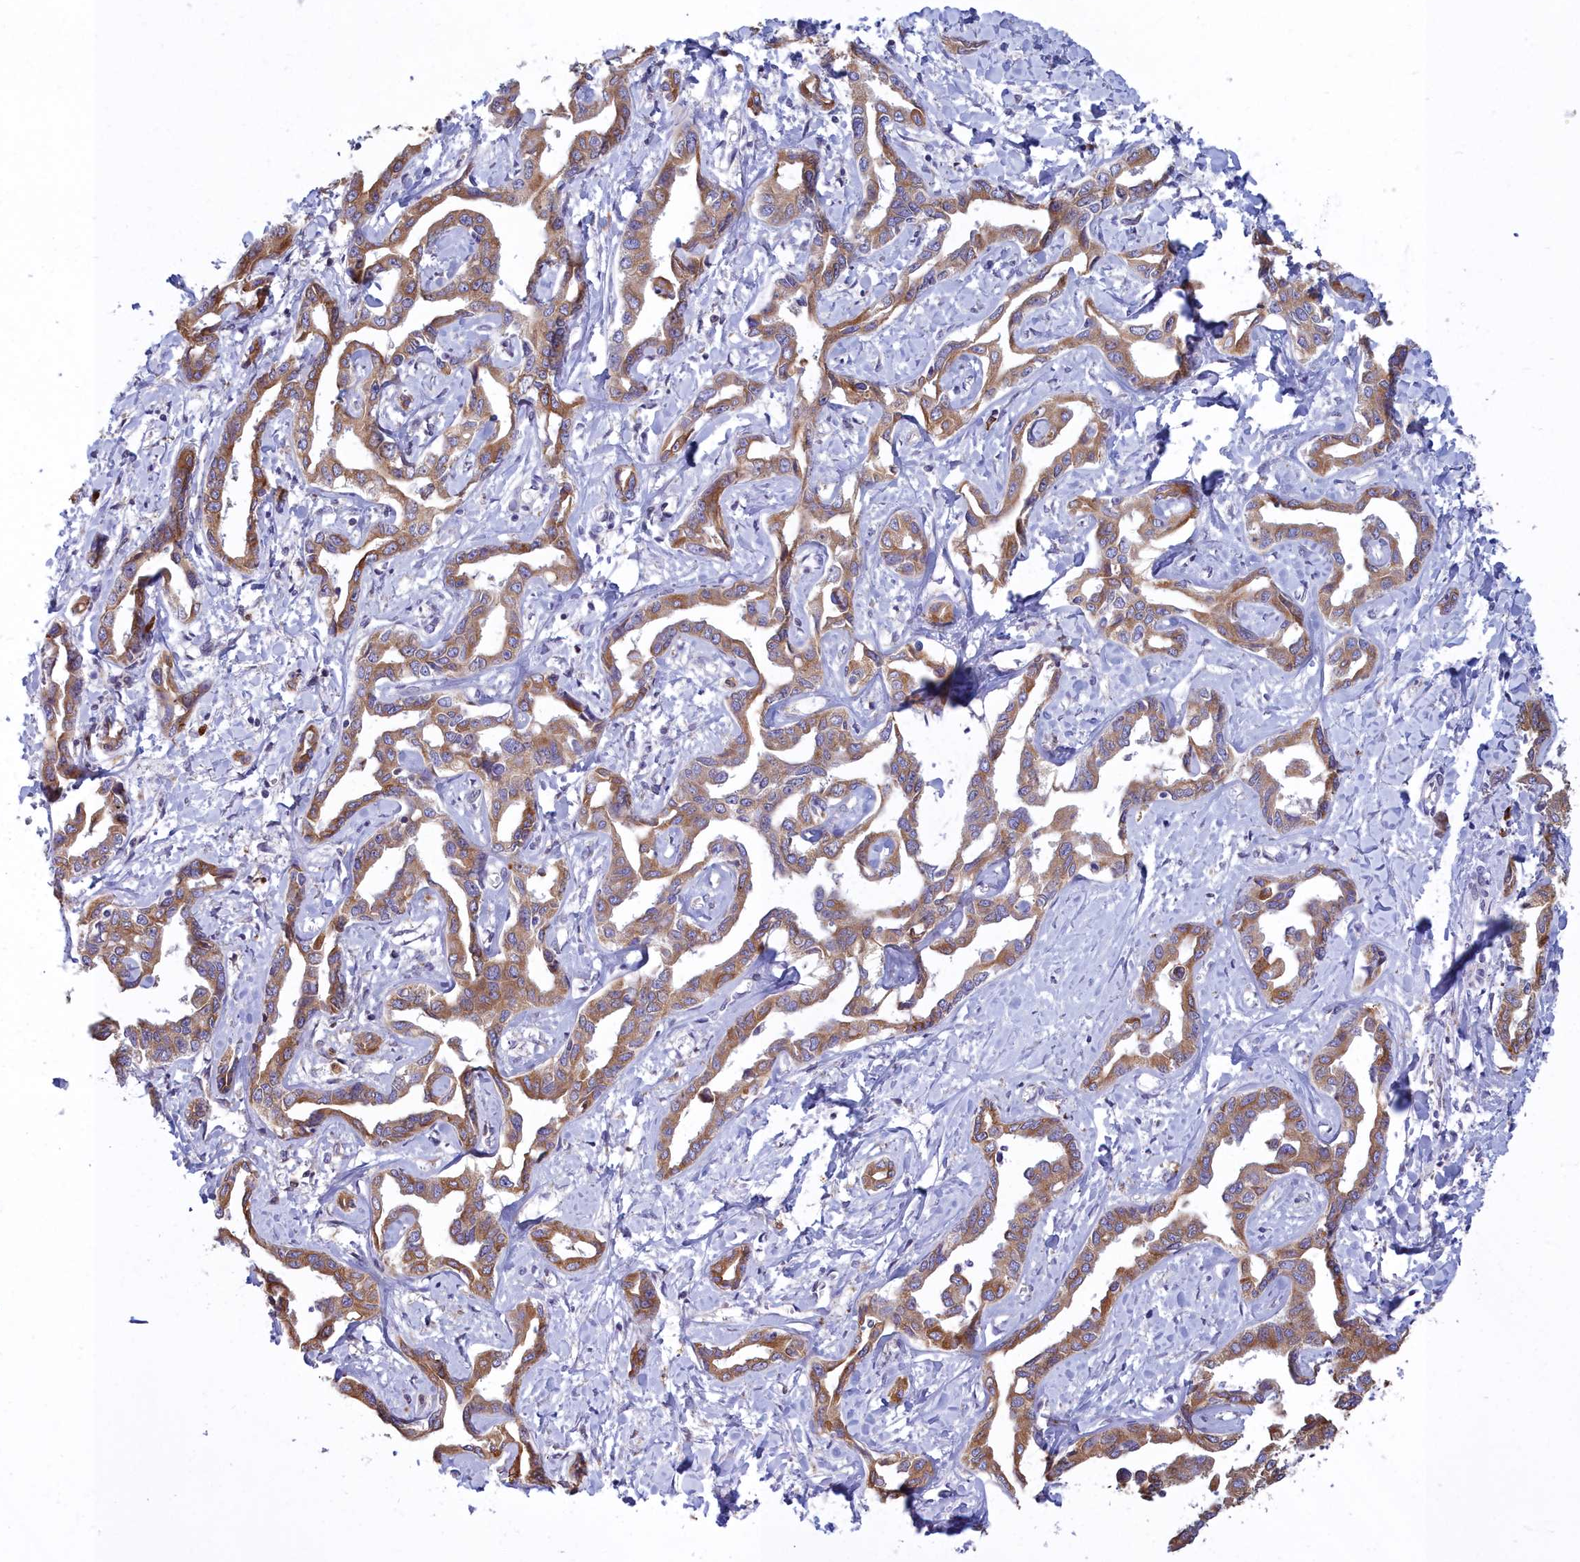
{"staining": {"intensity": "moderate", "quantity": ">75%", "location": "cytoplasmic/membranous"}, "tissue": "liver cancer", "cell_type": "Tumor cells", "image_type": "cancer", "snomed": [{"axis": "morphology", "description": "Cholangiocarcinoma"}, {"axis": "topography", "description": "Liver"}], "caption": "The immunohistochemical stain shows moderate cytoplasmic/membranous positivity in tumor cells of cholangiocarcinoma (liver) tissue.", "gene": "HM13", "patient": {"sex": "male", "age": 59}}